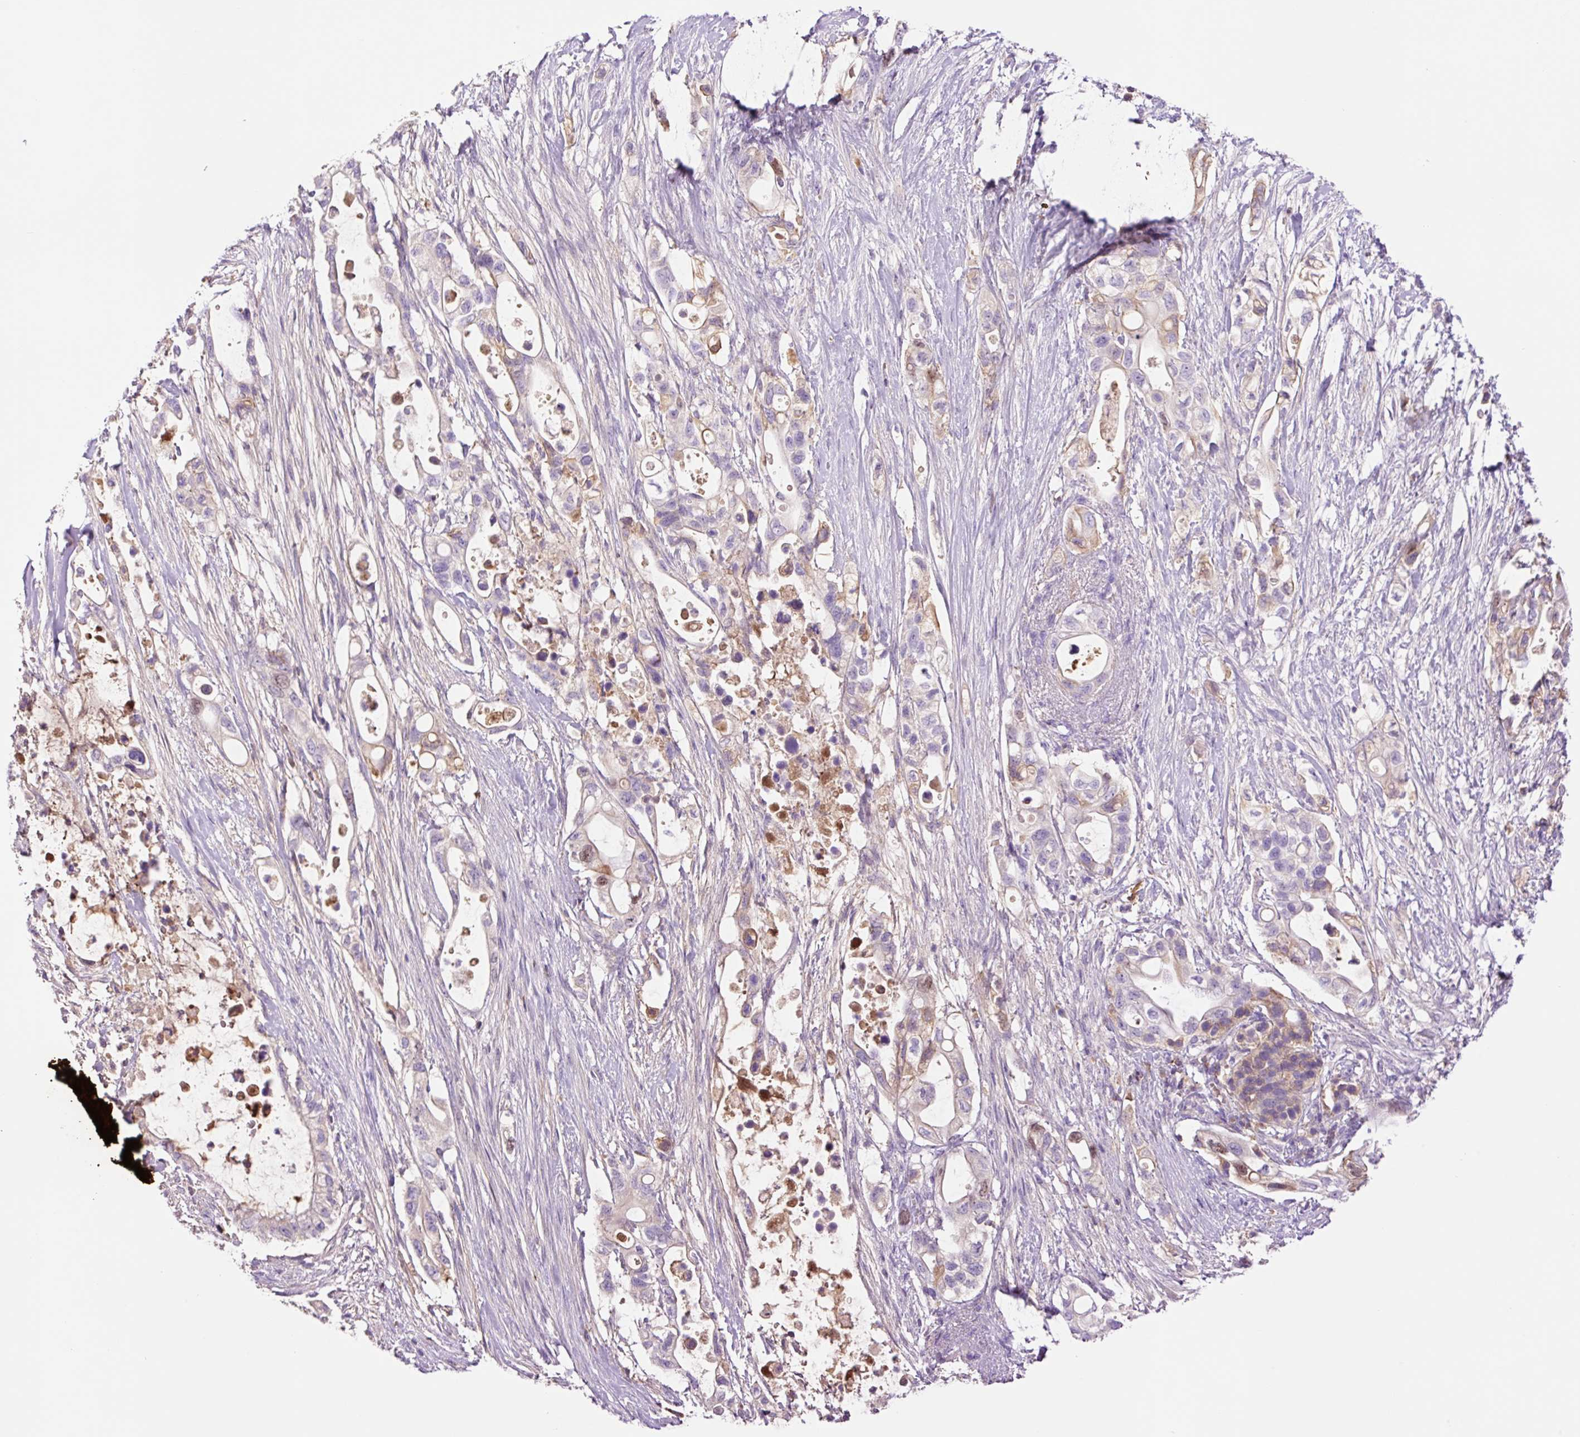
{"staining": {"intensity": "weak", "quantity": "25%-75%", "location": "cytoplasmic/membranous,nuclear"}, "tissue": "pancreatic cancer", "cell_type": "Tumor cells", "image_type": "cancer", "snomed": [{"axis": "morphology", "description": "Adenocarcinoma, NOS"}, {"axis": "topography", "description": "Pancreas"}], "caption": "Weak cytoplasmic/membranous and nuclear protein positivity is appreciated in approximately 25%-75% of tumor cells in pancreatic cancer (adenocarcinoma). The staining was performed using DAB to visualize the protein expression in brown, while the nuclei were stained in blue with hematoxylin (Magnification: 20x).", "gene": "DPPA4", "patient": {"sex": "female", "age": 72}}